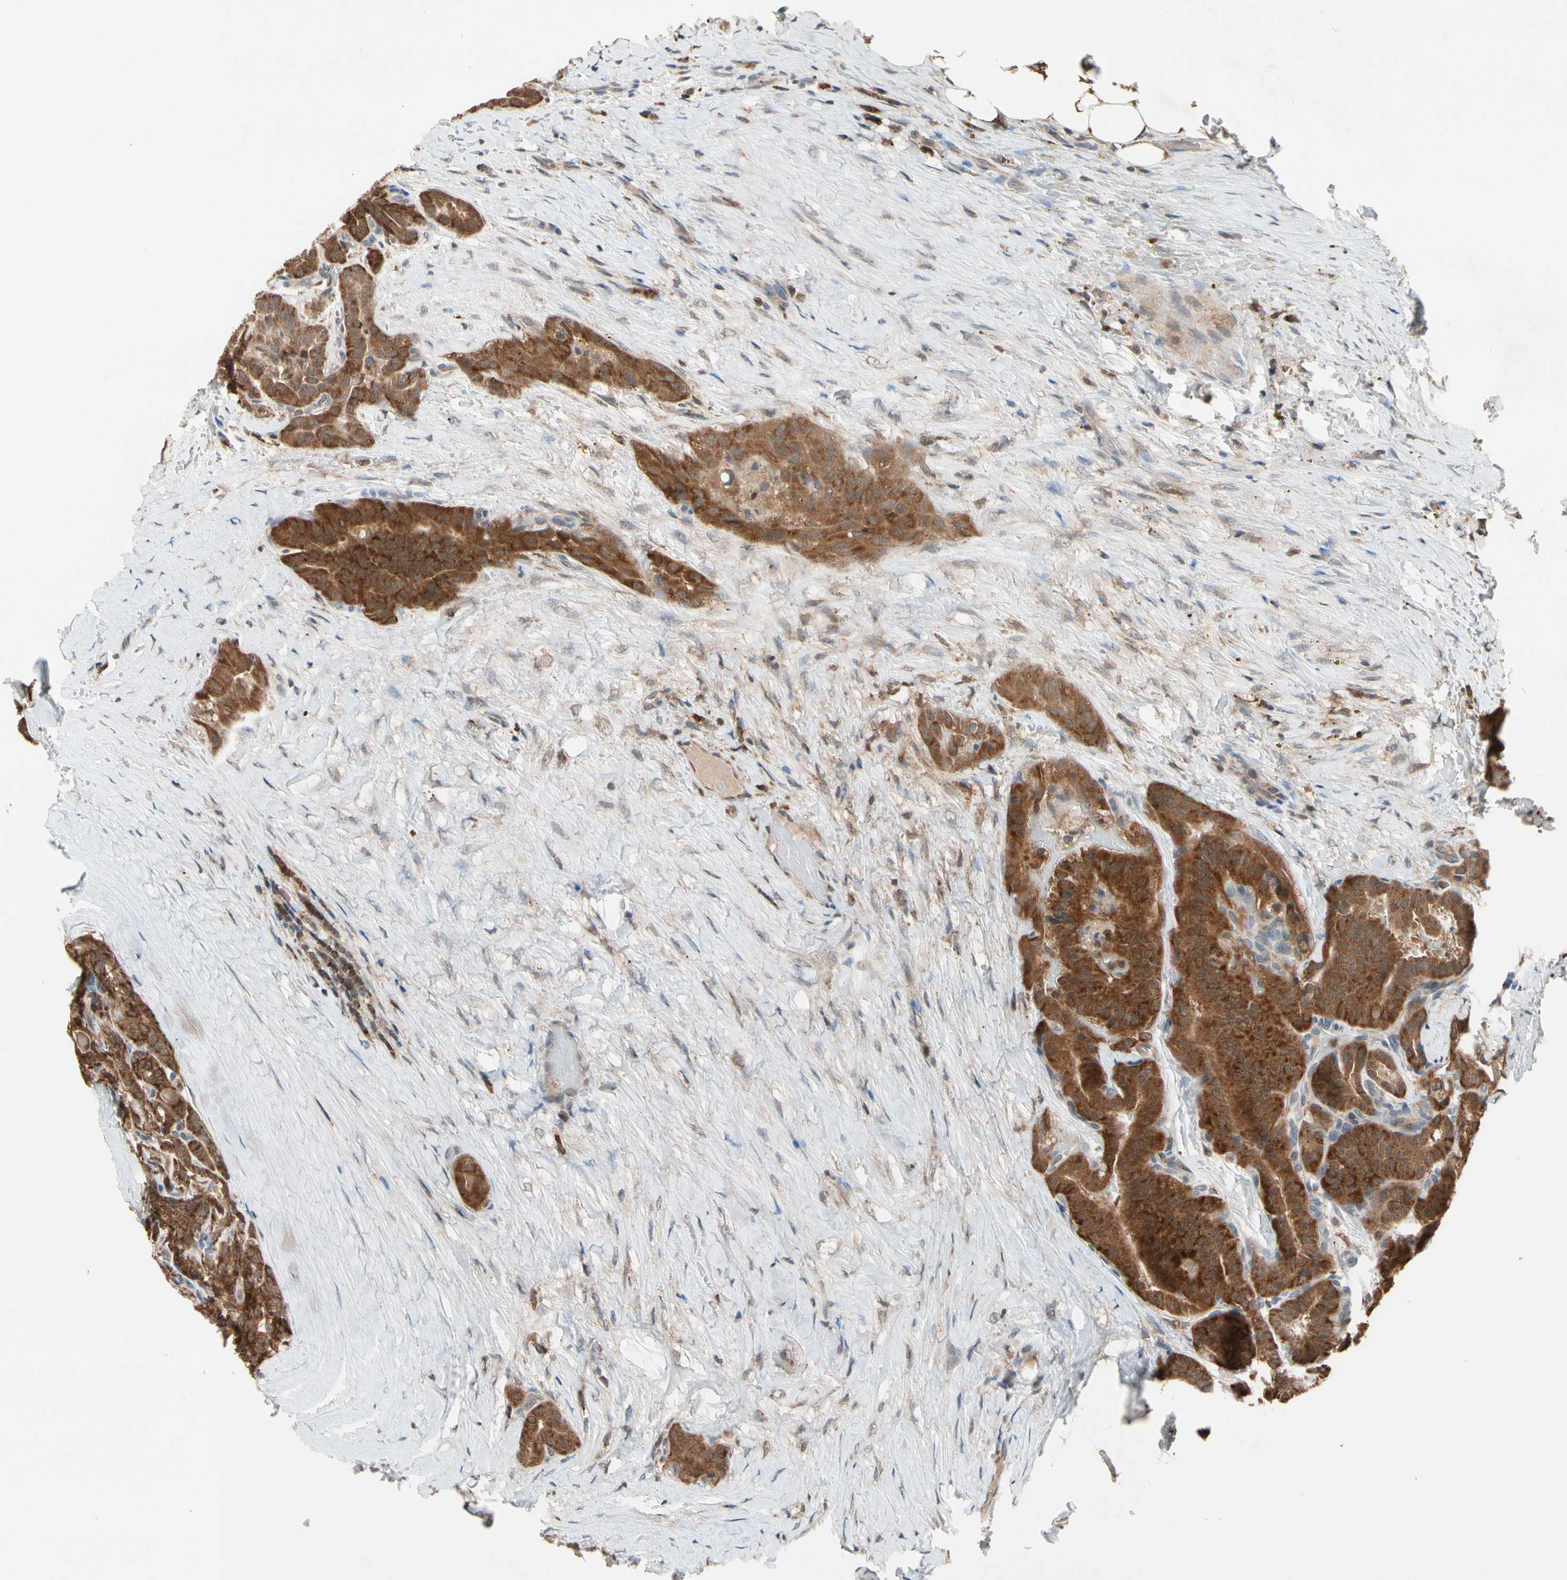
{"staining": {"intensity": "strong", "quantity": ">75%", "location": "cytoplasmic/membranous"}, "tissue": "thyroid cancer", "cell_type": "Tumor cells", "image_type": "cancer", "snomed": [{"axis": "morphology", "description": "Papillary adenocarcinoma, NOS"}, {"axis": "topography", "description": "Thyroid gland"}], "caption": "Immunohistochemical staining of human thyroid cancer demonstrates high levels of strong cytoplasmic/membranous protein positivity in approximately >75% of tumor cells. The staining is performed using DAB brown chromogen to label protein expression. The nuclei are counter-stained blue using hematoxylin.", "gene": "MTHFS", "patient": {"sex": "male", "age": 77}}